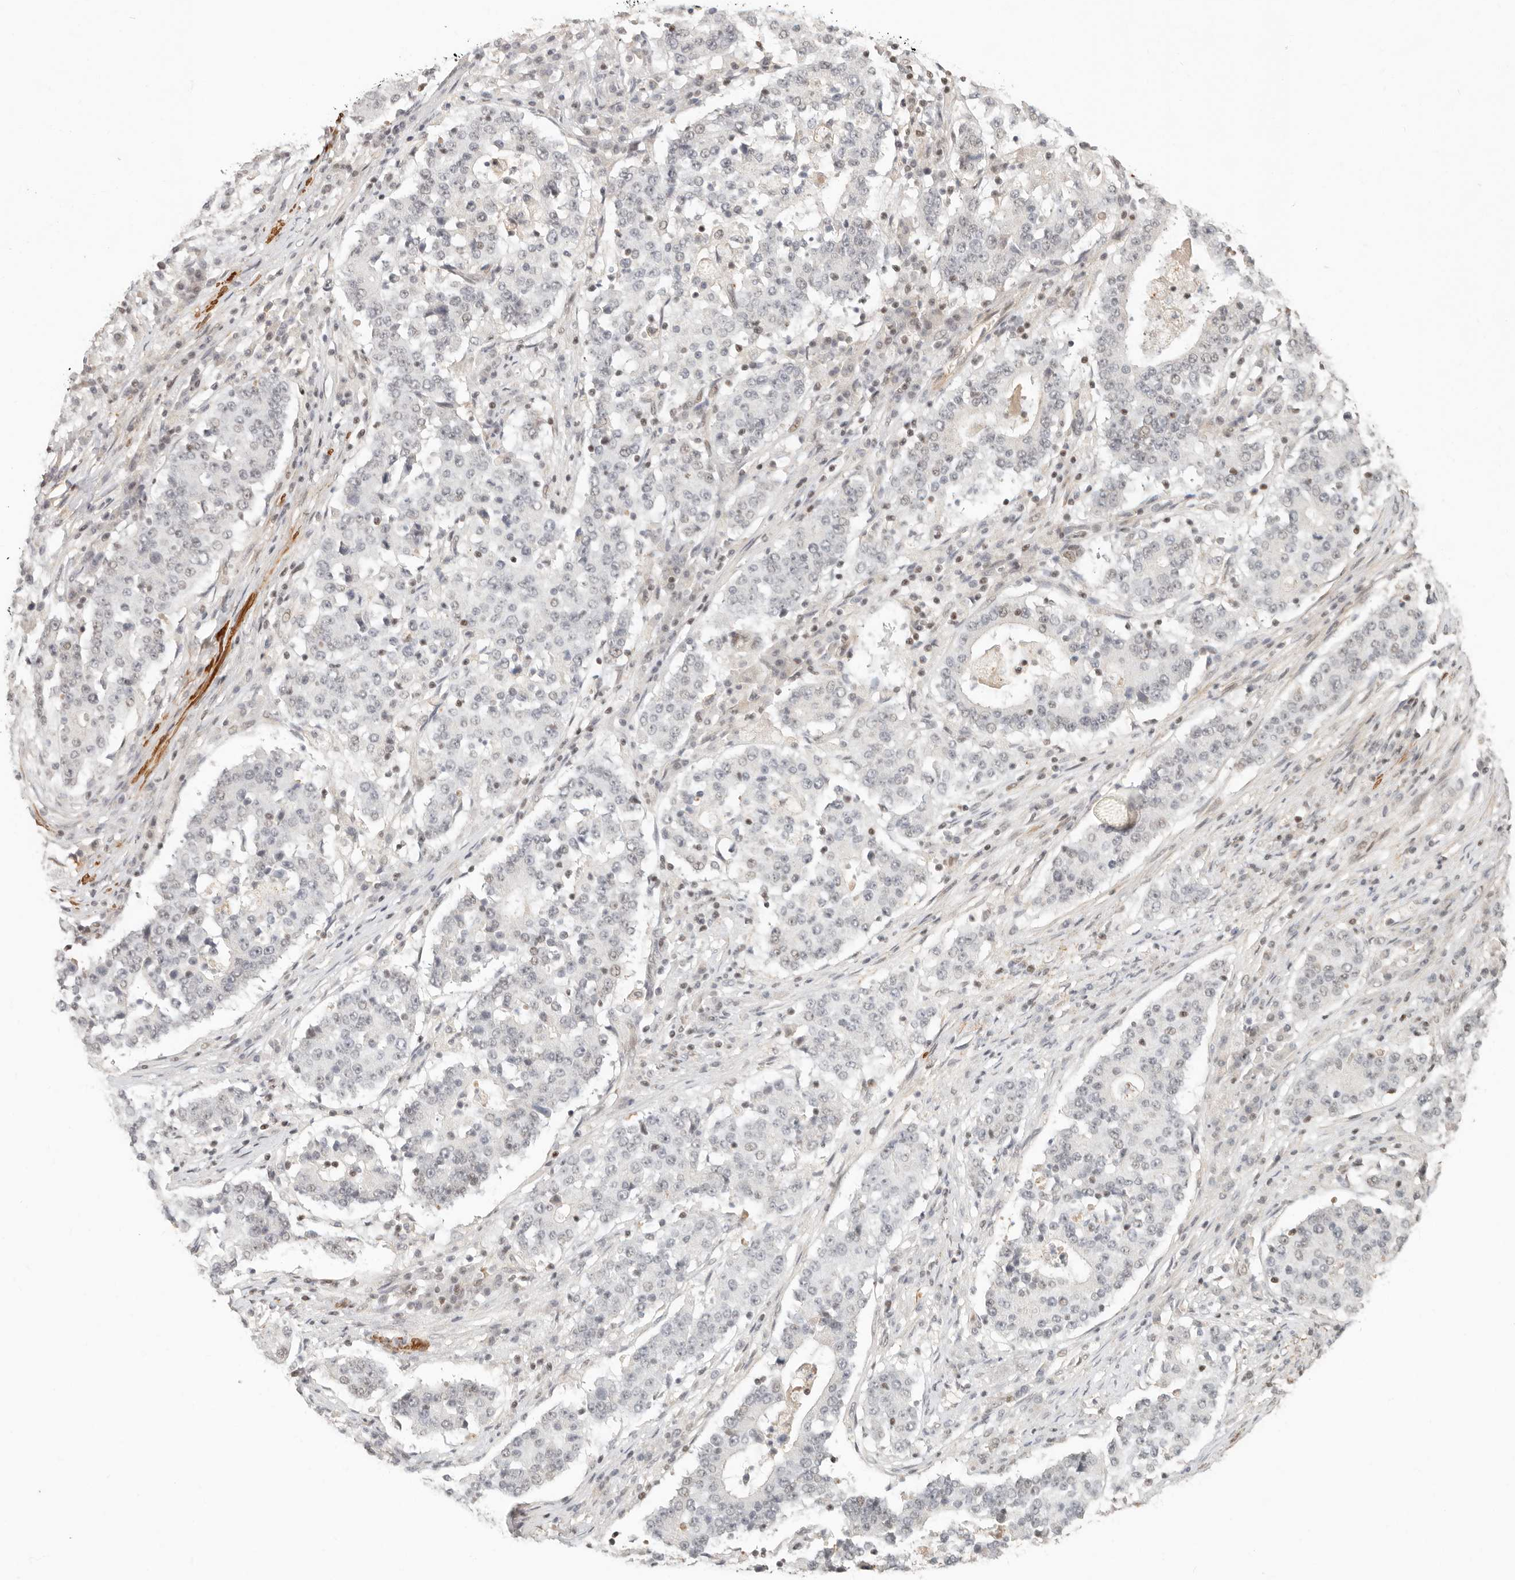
{"staining": {"intensity": "negative", "quantity": "none", "location": "none"}, "tissue": "stomach cancer", "cell_type": "Tumor cells", "image_type": "cancer", "snomed": [{"axis": "morphology", "description": "Adenocarcinoma, NOS"}, {"axis": "topography", "description": "Stomach"}], "caption": "Protein analysis of stomach cancer exhibits no significant expression in tumor cells.", "gene": "GABPA", "patient": {"sex": "male", "age": 59}}